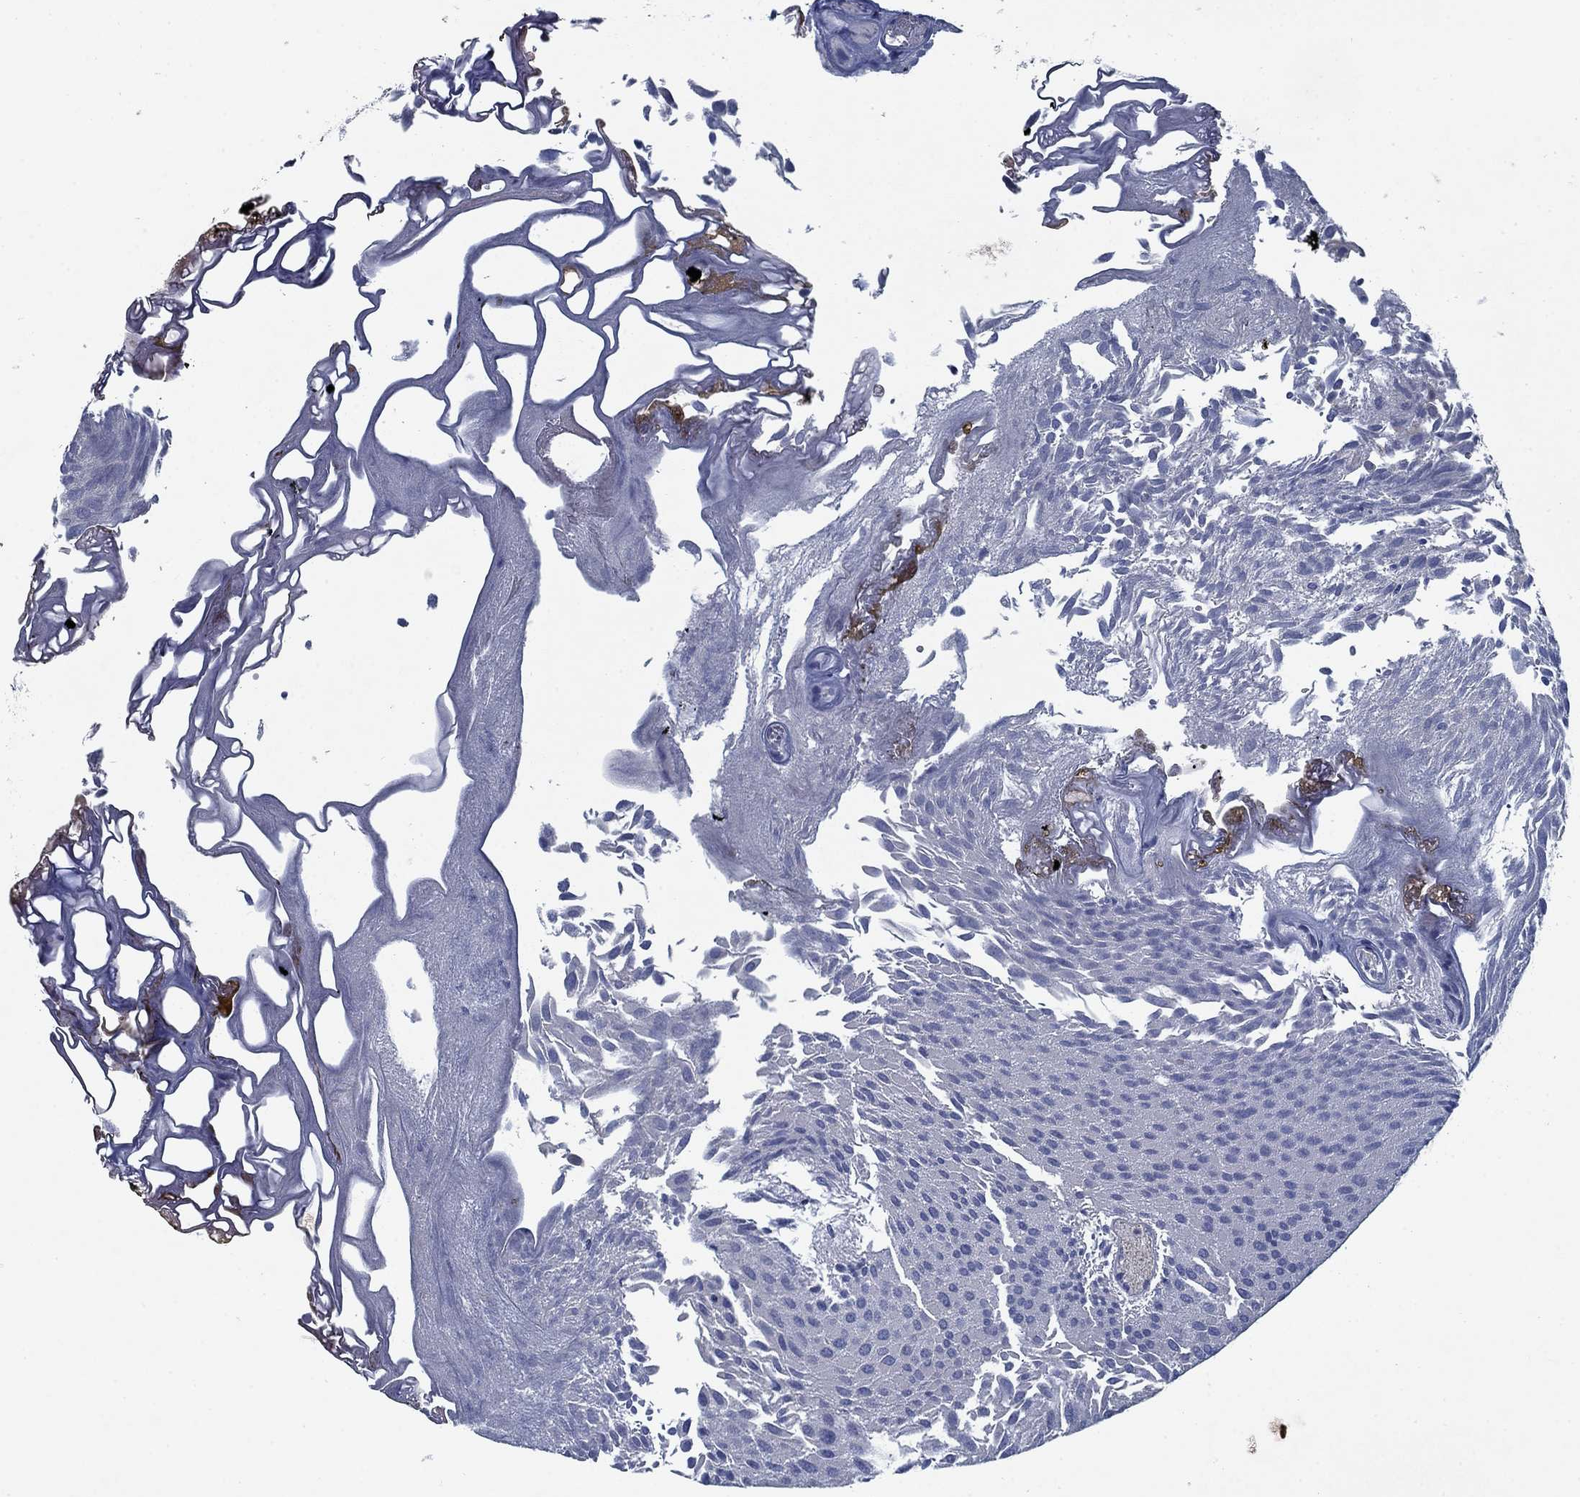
{"staining": {"intensity": "negative", "quantity": "none", "location": "none"}, "tissue": "urothelial cancer", "cell_type": "Tumor cells", "image_type": "cancer", "snomed": [{"axis": "morphology", "description": "Urothelial carcinoma, Low grade"}, {"axis": "topography", "description": "Urinary bladder"}], "caption": "Urothelial carcinoma (low-grade) stained for a protein using IHC displays no staining tumor cells.", "gene": "PNMA8A", "patient": {"sex": "male", "age": 52}}